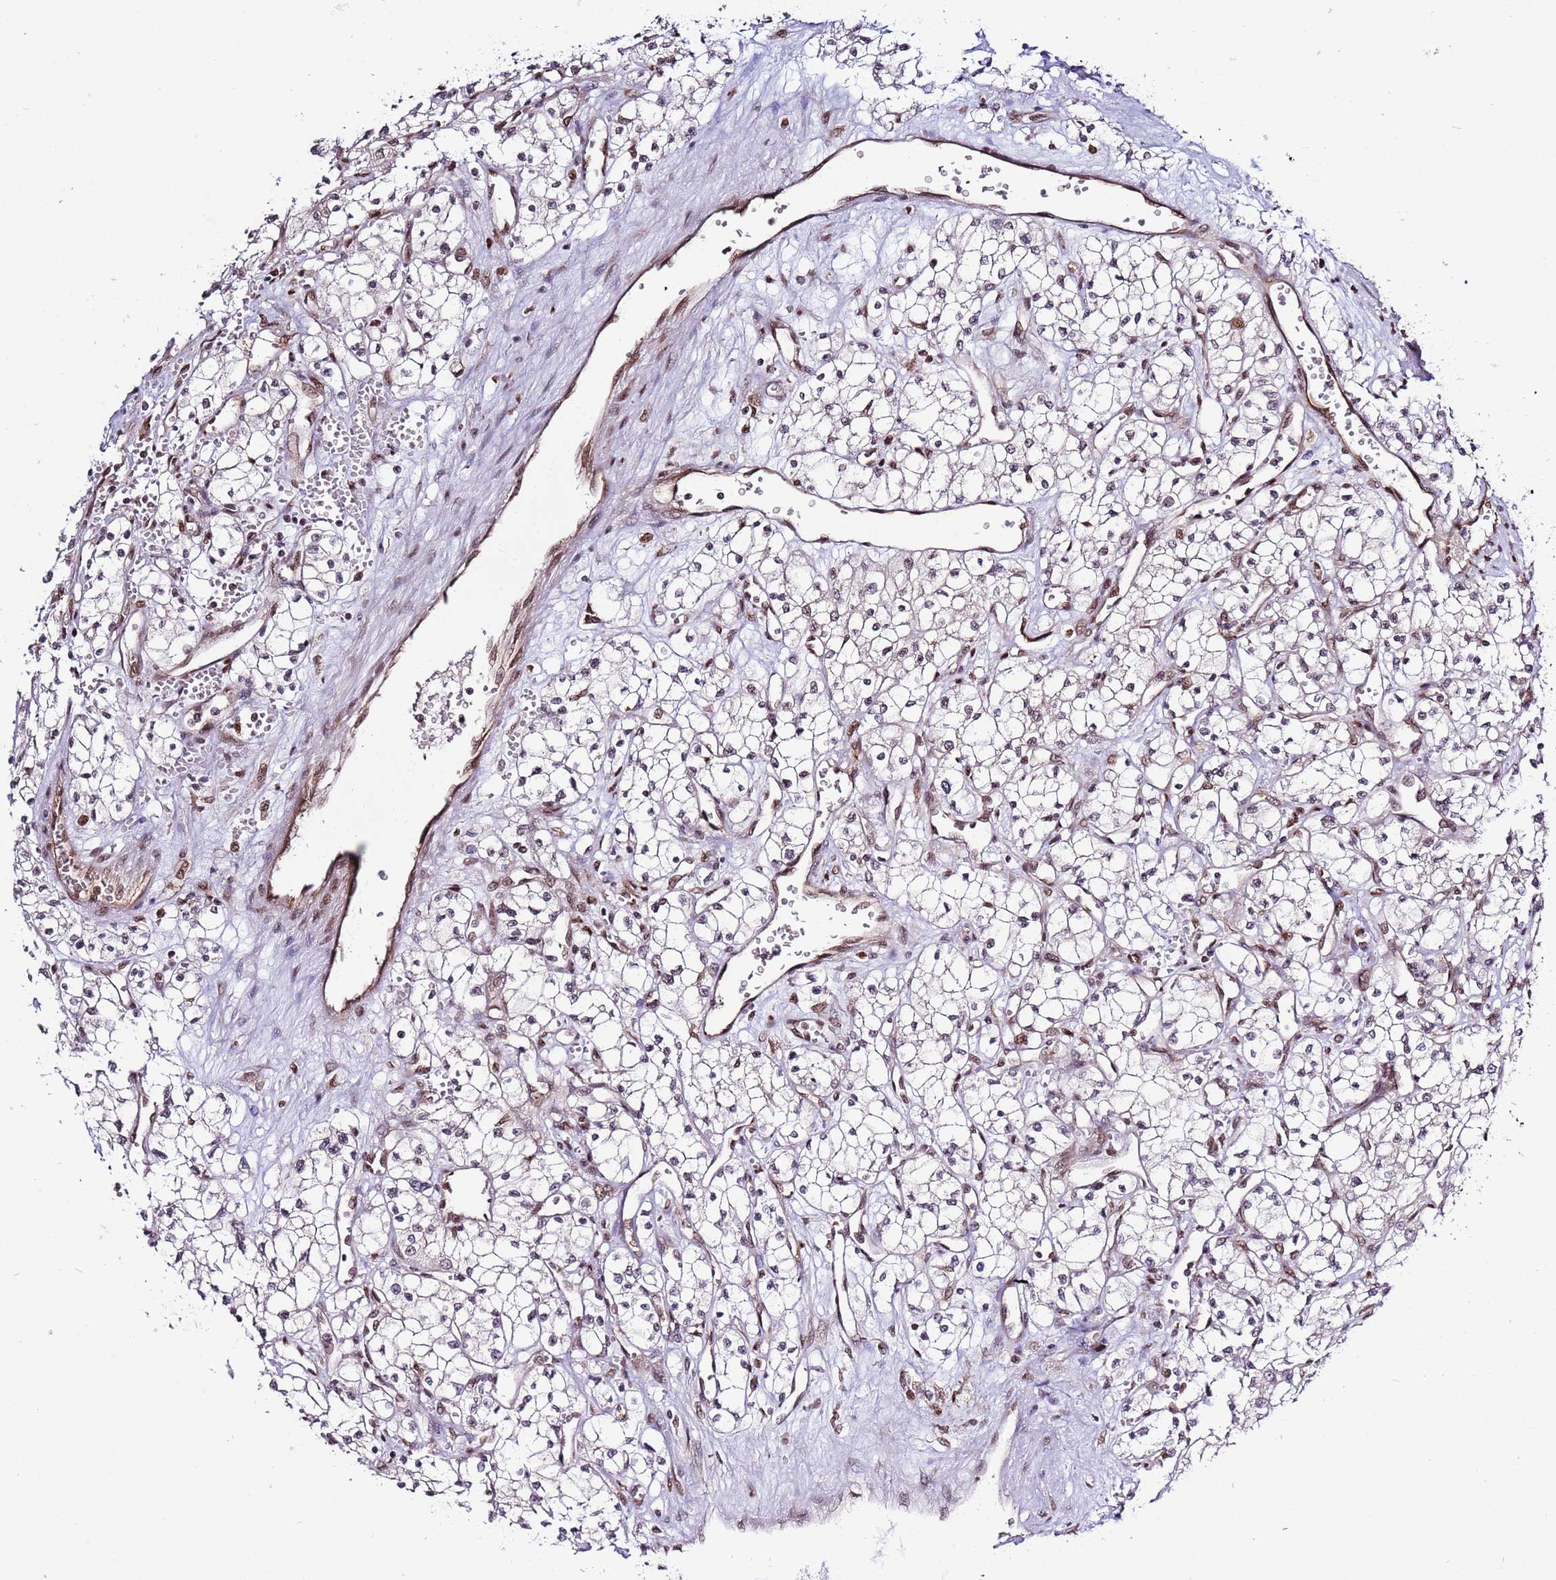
{"staining": {"intensity": "weak", "quantity": "25%-75%", "location": "nuclear"}, "tissue": "renal cancer", "cell_type": "Tumor cells", "image_type": "cancer", "snomed": [{"axis": "morphology", "description": "Adenocarcinoma, NOS"}, {"axis": "topography", "description": "Kidney"}], "caption": "High-power microscopy captured an immunohistochemistry (IHC) photomicrograph of adenocarcinoma (renal), revealing weak nuclear positivity in about 25%-75% of tumor cells.", "gene": "PRPF6", "patient": {"sex": "male", "age": 59}}